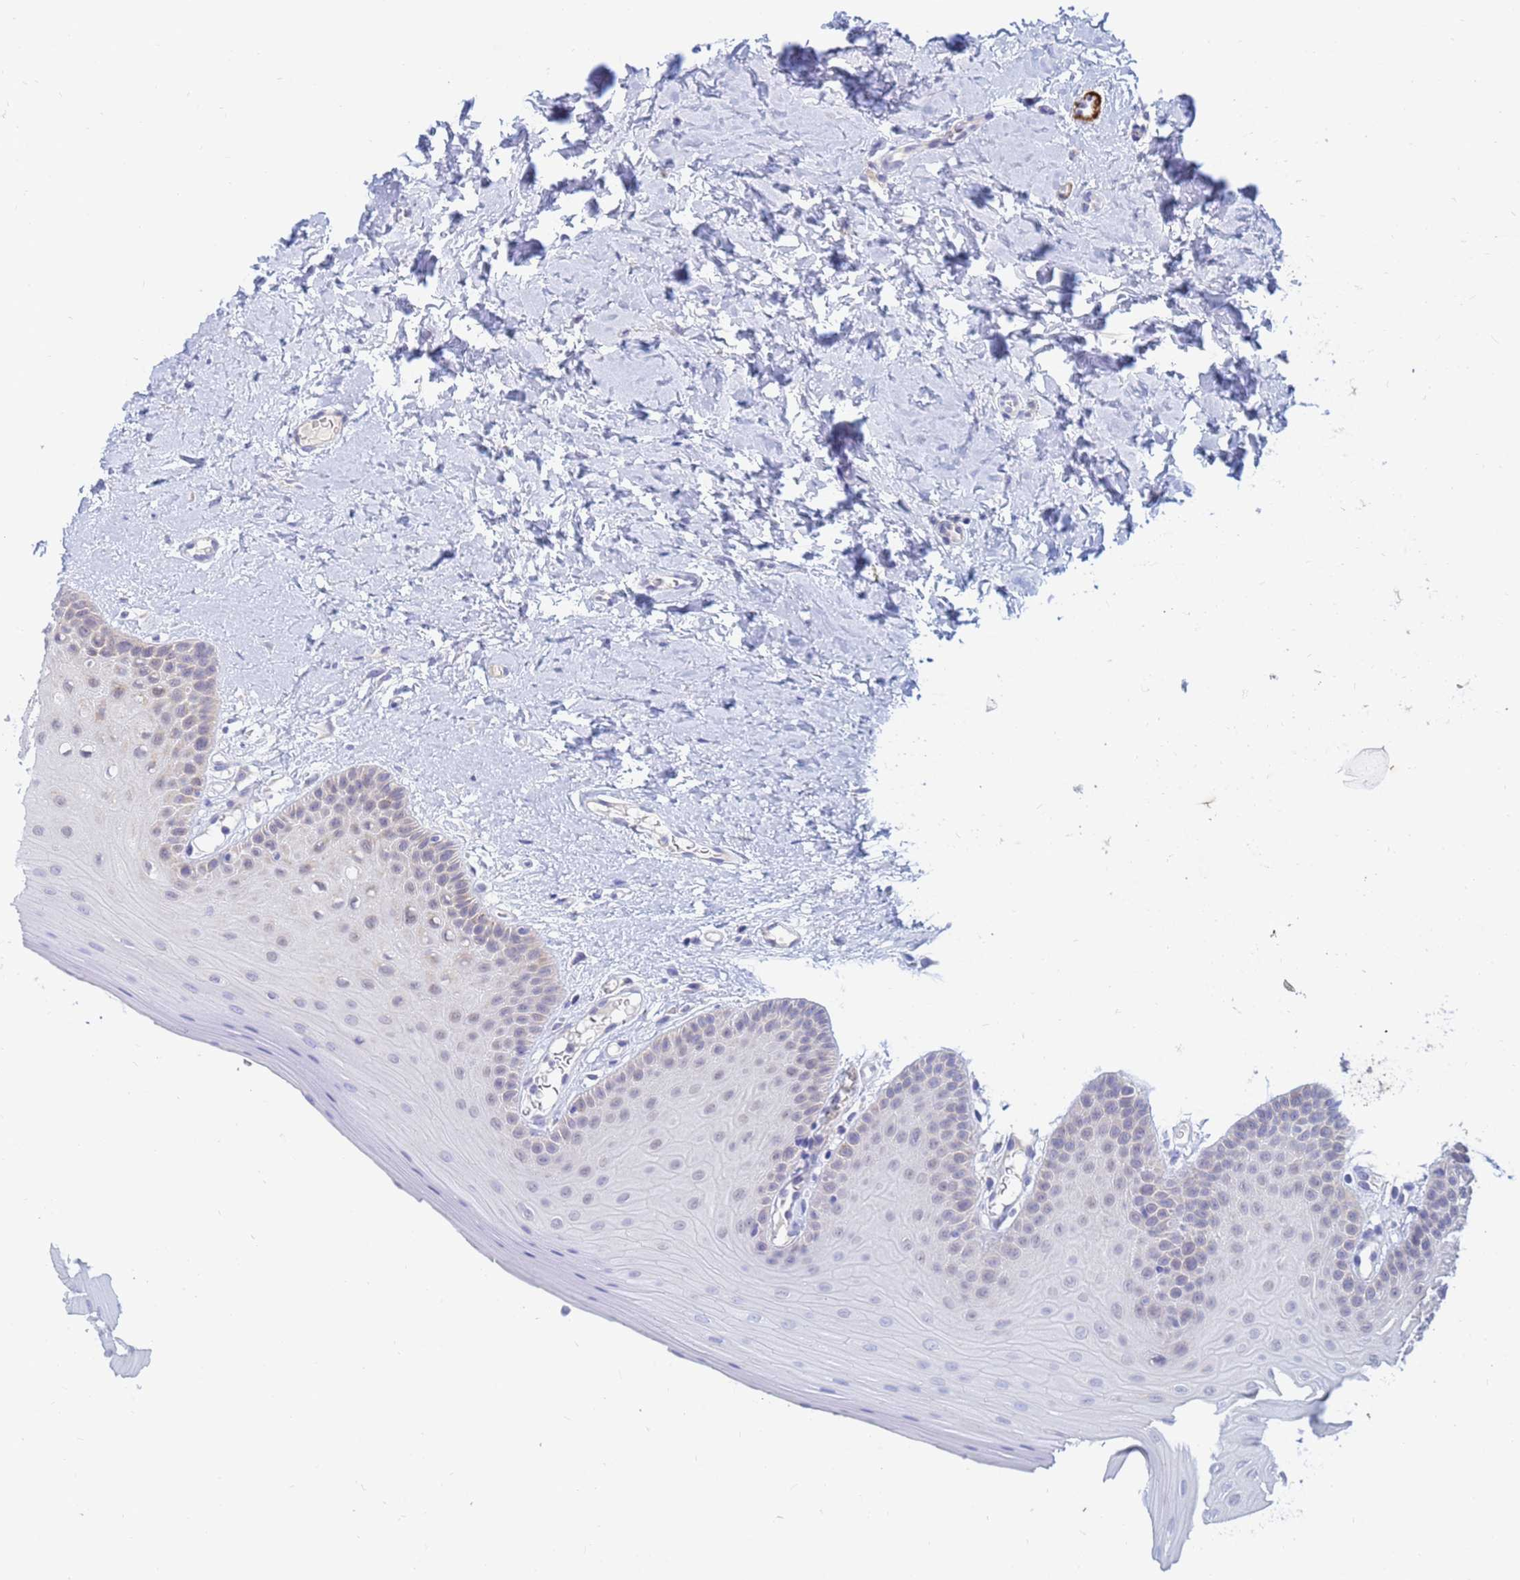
{"staining": {"intensity": "moderate", "quantity": "25%-75%", "location": "cytoplasmic/membranous,nuclear"}, "tissue": "oral mucosa", "cell_type": "Squamous epithelial cells", "image_type": "normal", "snomed": [{"axis": "morphology", "description": "Normal tissue, NOS"}, {"axis": "topography", "description": "Oral tissue"}], "caption": "DAB (3,3'-diaminobenzidine) immunohistochemical staining of normal human oral mucosa exhibits moderate cytoplasmic/membranous,nuclear protein staining in approximately 25%-75% of squamous epithelial cells. Using DAB (brown) and hematoxylin (blue) stains, captured at high magnification using brightfield microscopy.", "gene": "SDR39U1", "patient": {"sex": "female", "age": 67}}